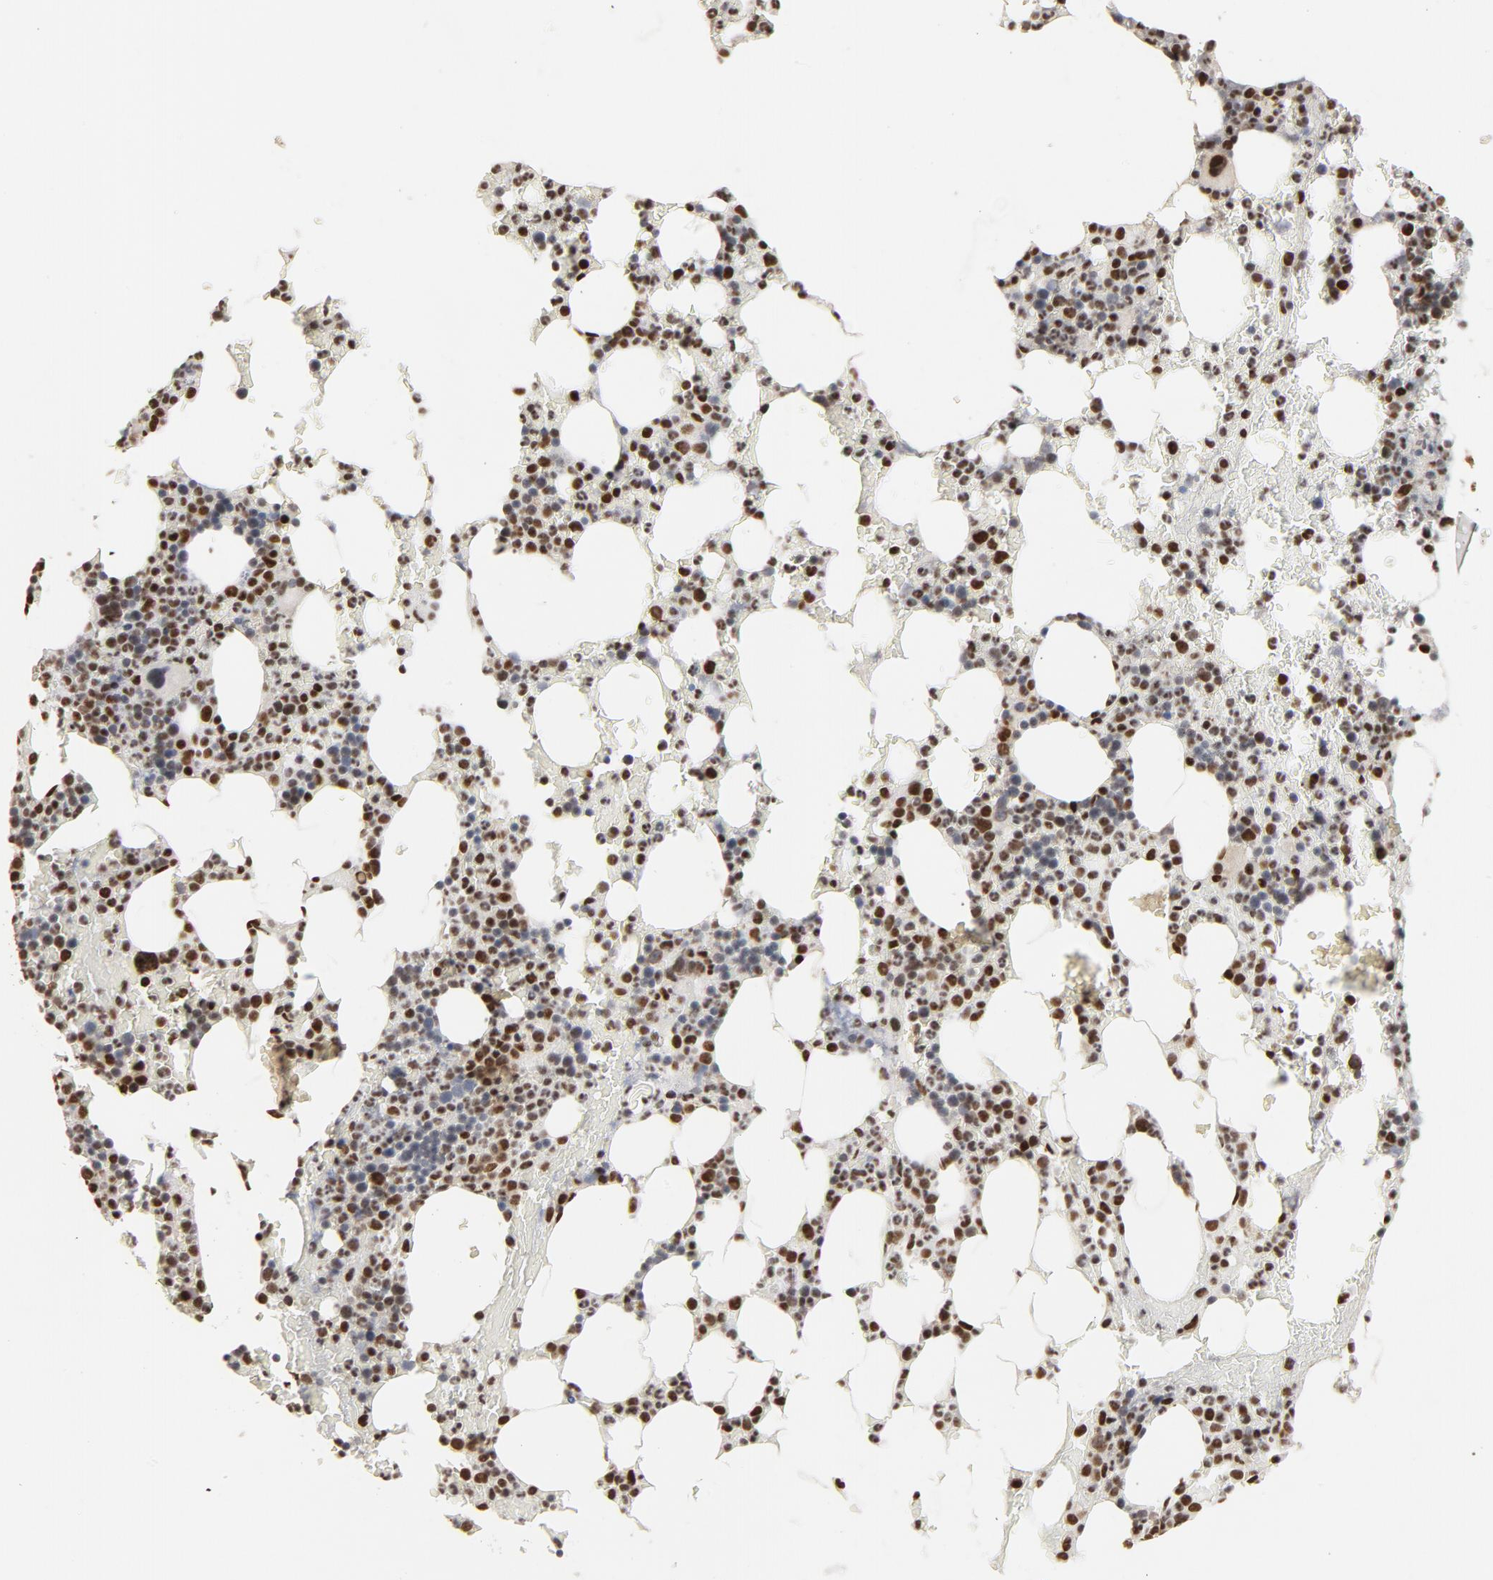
{"staining": {"intensity": "strong", "quantity": "25%-75%", "location": "nuclear"}, "tissue": "bone marrow", "cell_type": "Hematopoietic cells", "image_type": "normal", "snomed": [{"axis": "morphology", "description": "Normal tissue, NOS"}, {"axis": "topography", "description": "Bone marrow"}], "caption": "Immunohistochemistry (IHC) image of benign bone marrow stained for a protein (brown), which exhibits high levels of strong nuclear staining in approximately 25%-75% of hematopoietic cells.", "gene": "MRE11", "patient": {"sex": "female", "age": 66}}